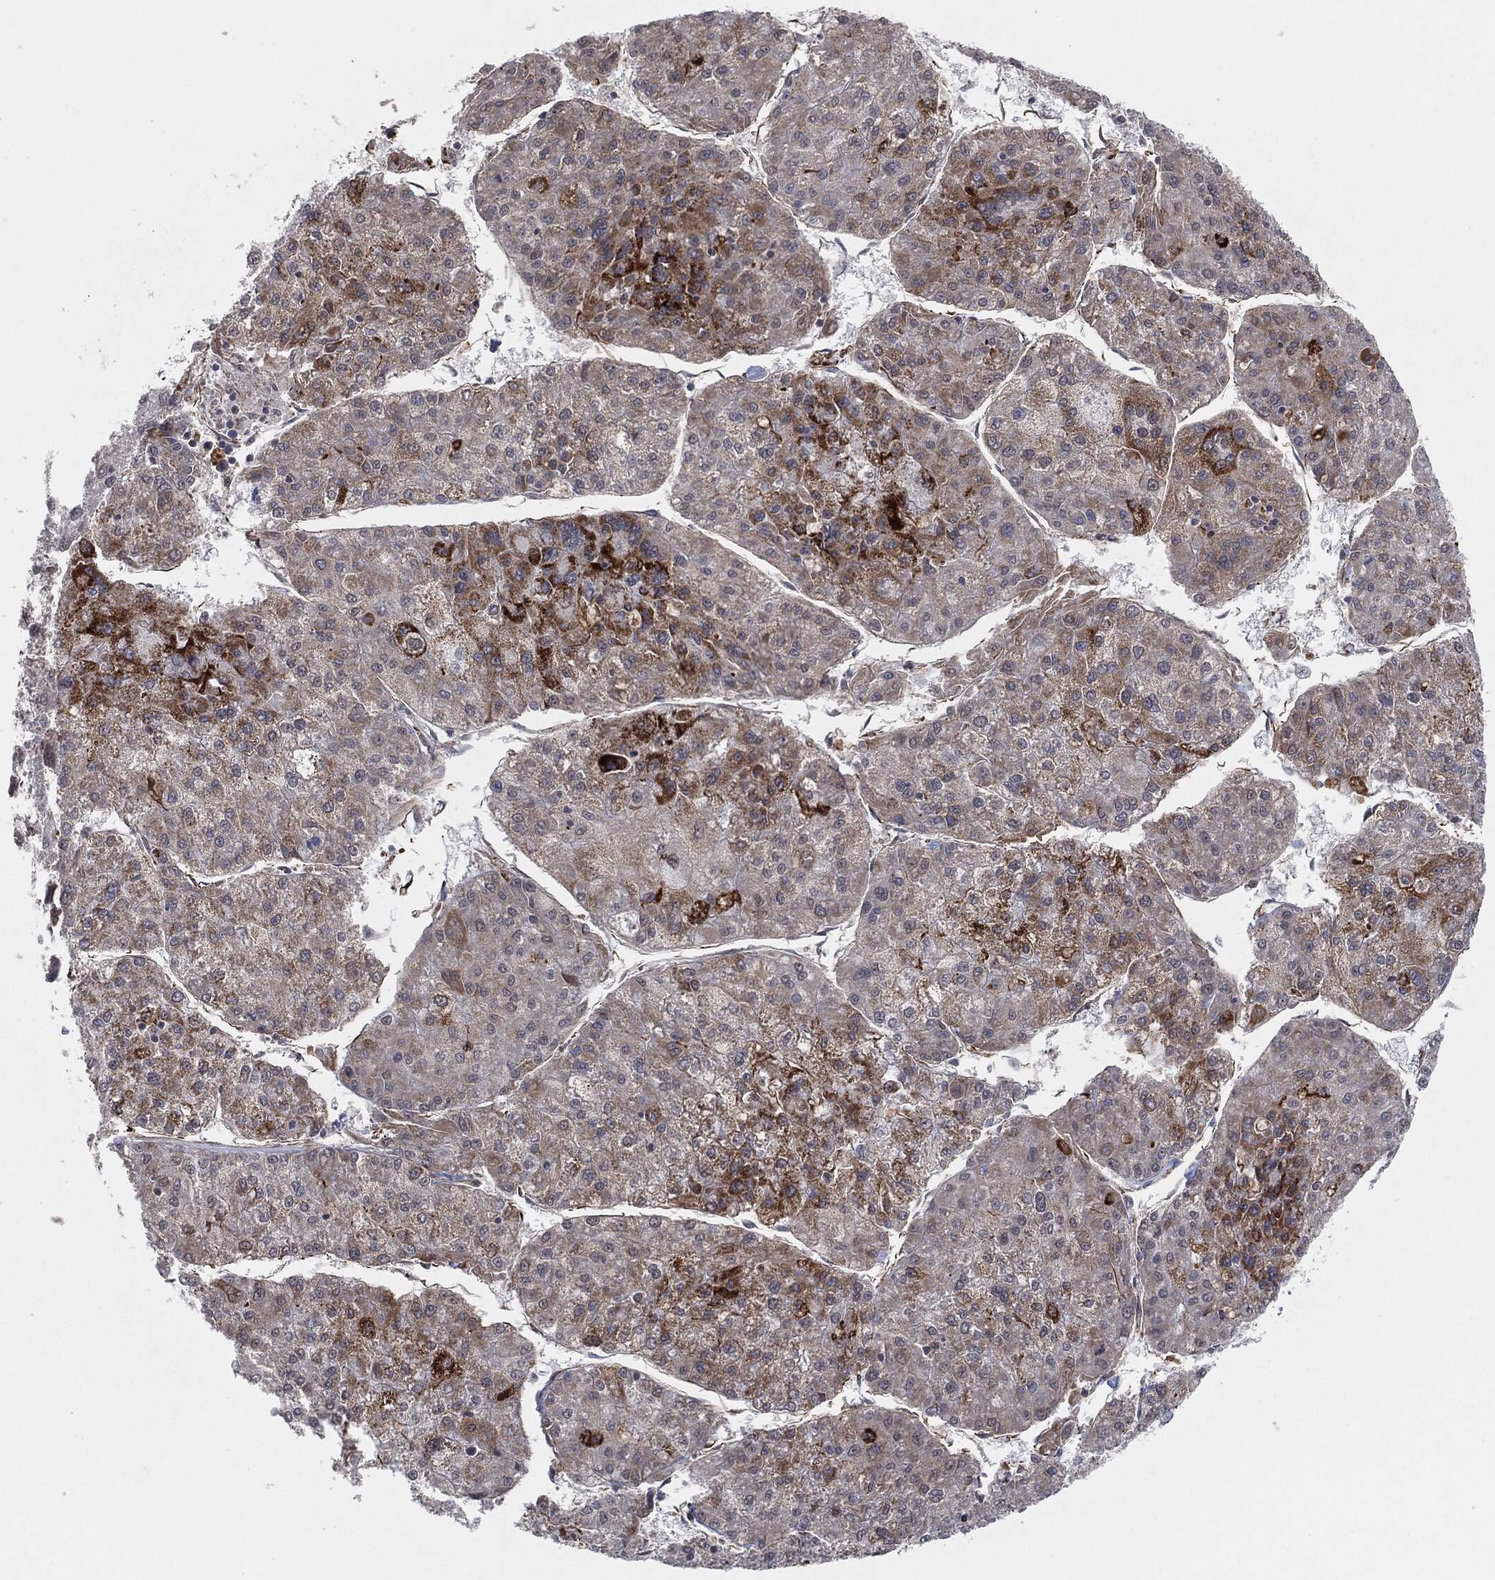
{"staining": {"intensity": "strong", "quantity": "<25%", "location": "cytoplasmic/membranous"}, "tissue": "liver cancer", "cell_type": "Tumor cells", "image_type": "cancer", "snomed": [{"axis": "morphology", "description": "Carcinoma, Hepatocellular, NOS"}, {"axis": "topography", "description": "Liver"}], "caption": "A histopathology image of human liver cancer (hepatocellular carcinoma) stained for a protein reveals strong cytoplasmic/membranous brown staining in tumor cells.", "gene": "TP53RK", "patient": {"sex": "male", "age": 43}}